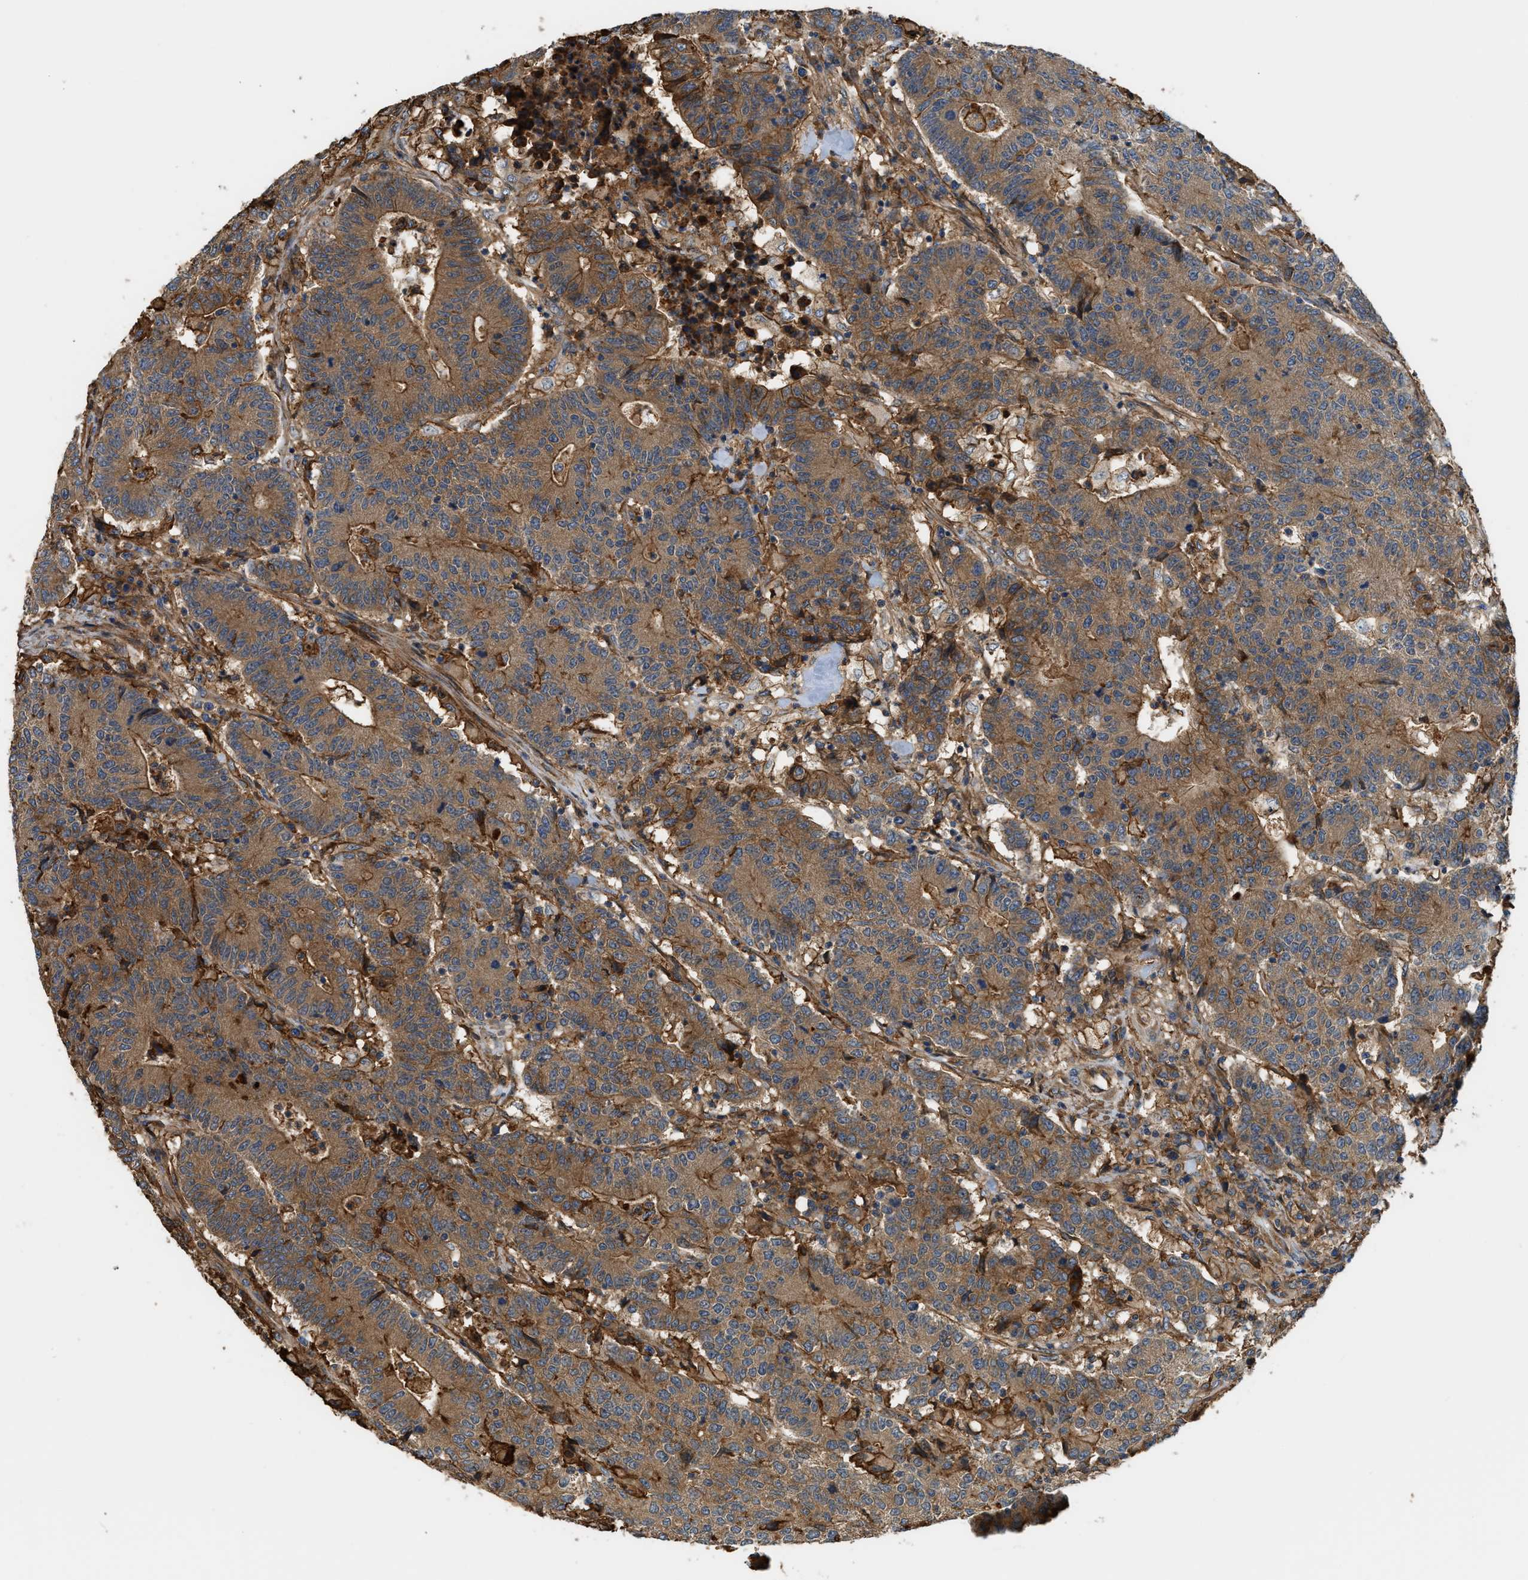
{"staining": {"intensity": "moderate", "quantity": ">75%", "location": "cytoplasmic/membranous"}, "tissue": "colorectal cancer", "cell_type": "Tumor cells", "image_type": "cancer", "snomed": [{"axis": "morphology", "description": "Normal tissue, NOS"}, {"axis": "morphology", "description": "Adenocarcinoma, NOS"}, {"axis": "topography", "description": "Colon"}], "caption": "Immunohistochemical staining of colorectal cancer shows medium levels of moderate cytoplasmic/membranous staining in approximately >75% of tumor cells.", "gene": "DDHD2", "patient": {"sex": "female", "age": 75}}